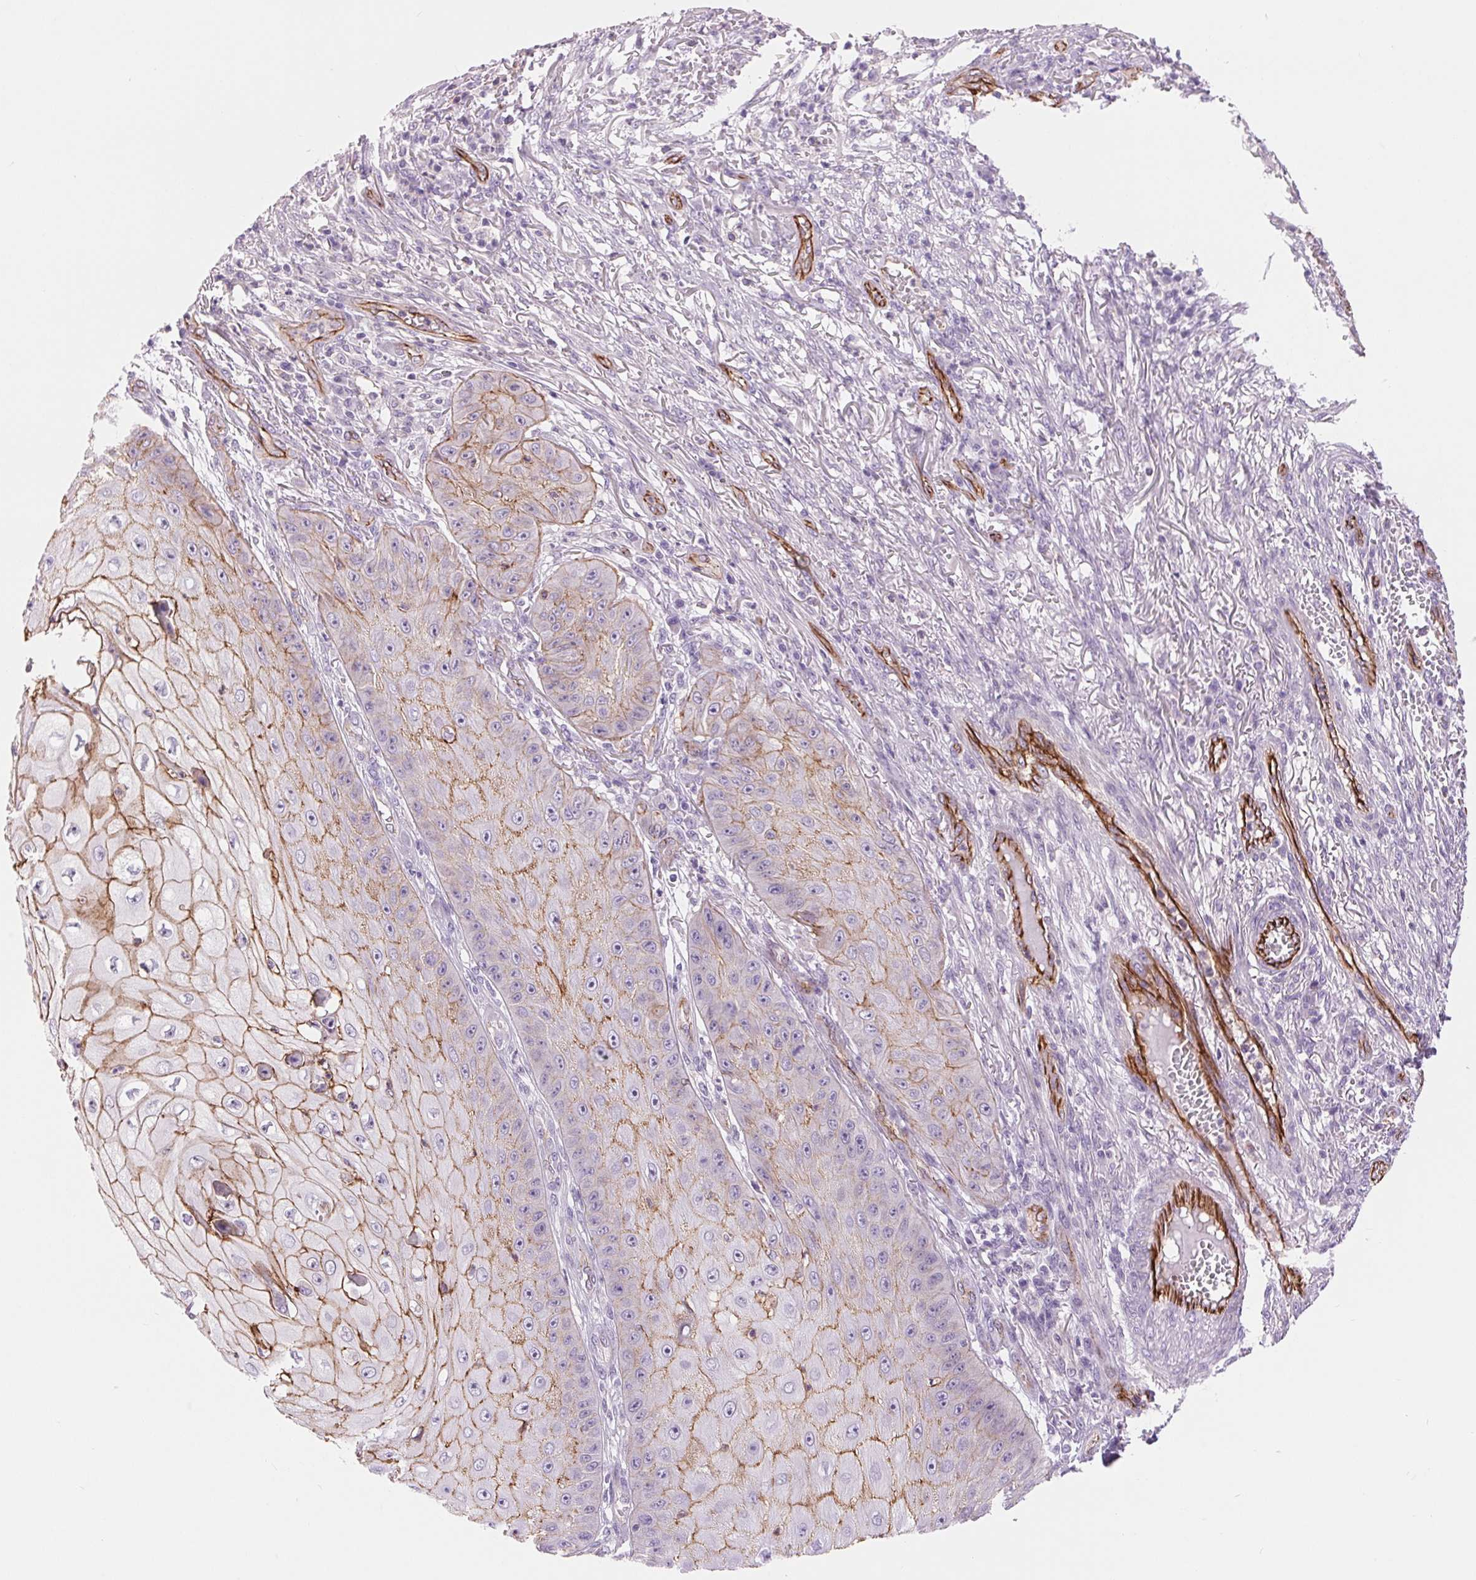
{"staining": {"intensity": "moderate", "quantity": "25%-75%", "location": "cytoplasmic/membranous"}, "tissue": "skin cancer", "cell_type": "Tumor cells", "image_type": "cancer", "snomed": [{"axis": "morphology", "description": "Squamous cell carcinoma, NOS"}, {"axis": "topography", "description": "Skin"}], "caption": "Moderate cytoplasmic/membranous staining is appreciated in about 25%-75% of tumor cells in skin cancer.", "gene": "DIXDC1", "patient": {"sex": "male", "age": 70}}